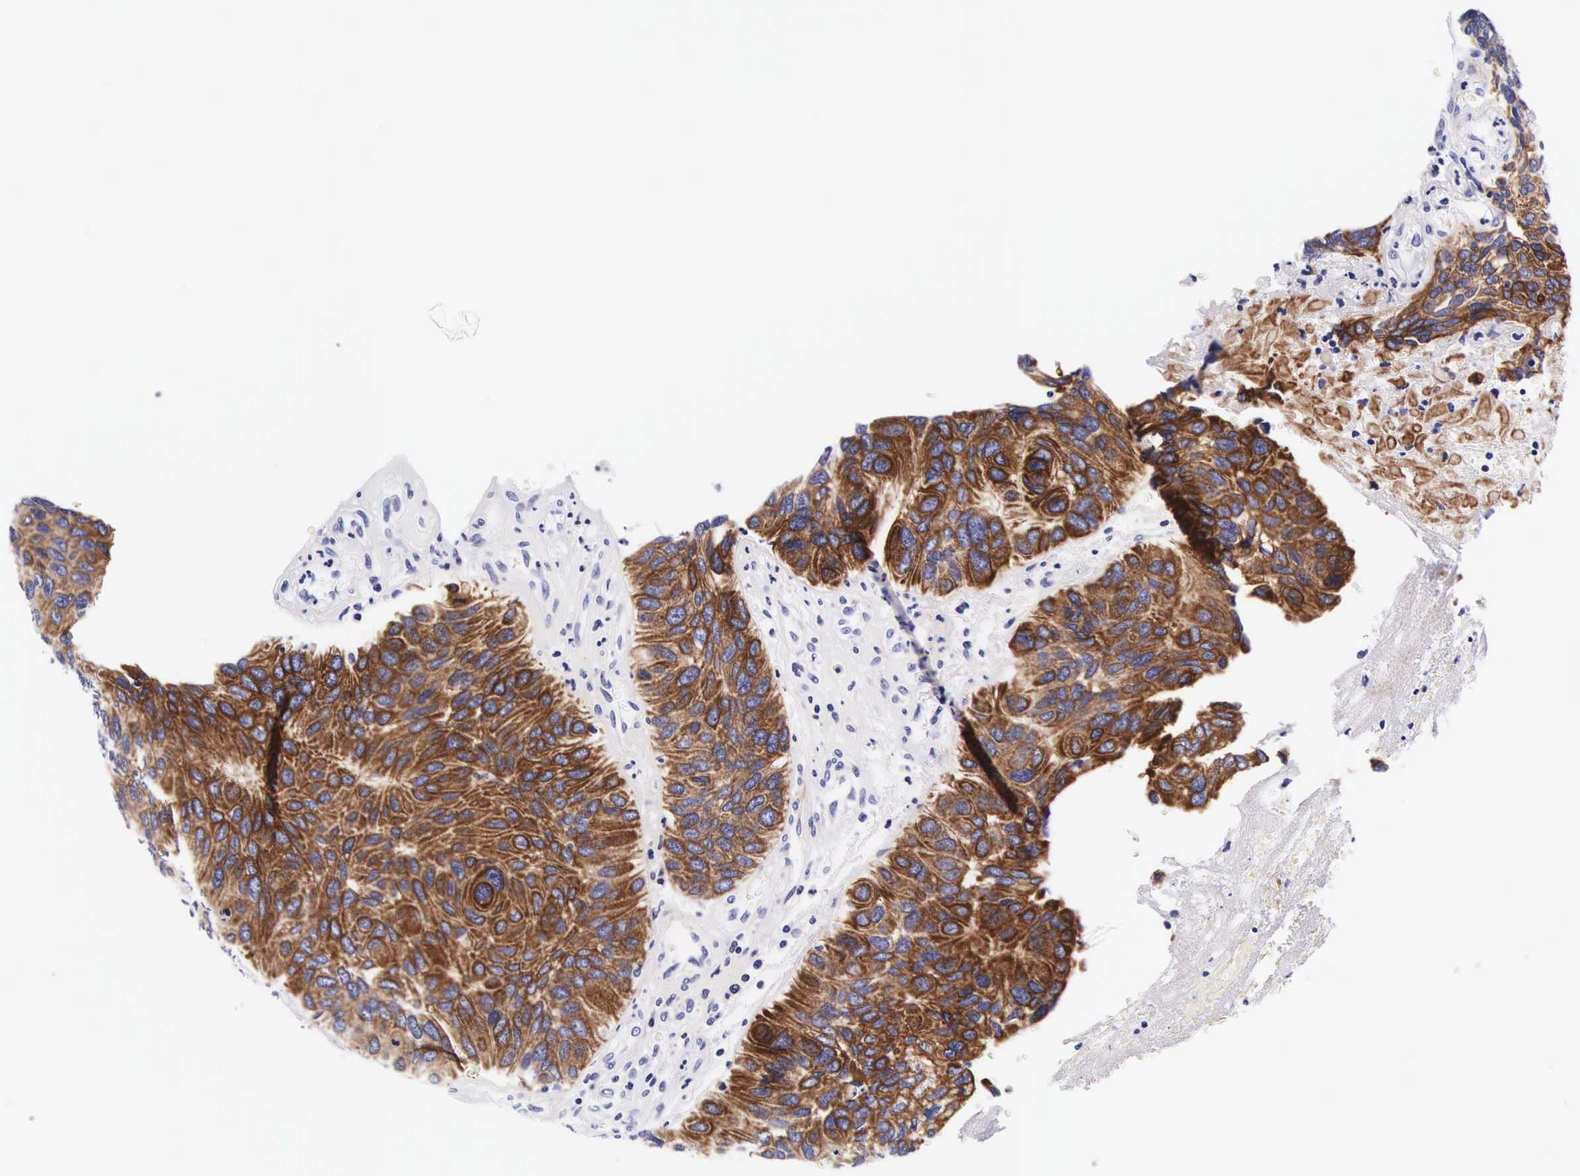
{"staining": {"intensity": "strong", "quantity": ">75%", "location": "cytoplasmic/membranous"}, "tissue": "urothelial cancer", "cell_type": "Tumor cells", "image_type": "cancer", "snomed": [{"axis": "morphology", "description": "Urothelial carcinoma, High grade"}, {"axis": "topography", "description": "Urinary bladder"}], "caption": "Urothelial cancer stained for a protein (brown) demonstrates strong cytoplasmic/membranous positive expression in about >75% of tumor cells.", "gene": "UPRT", "patient": {"sex": "male", "age": 66}}